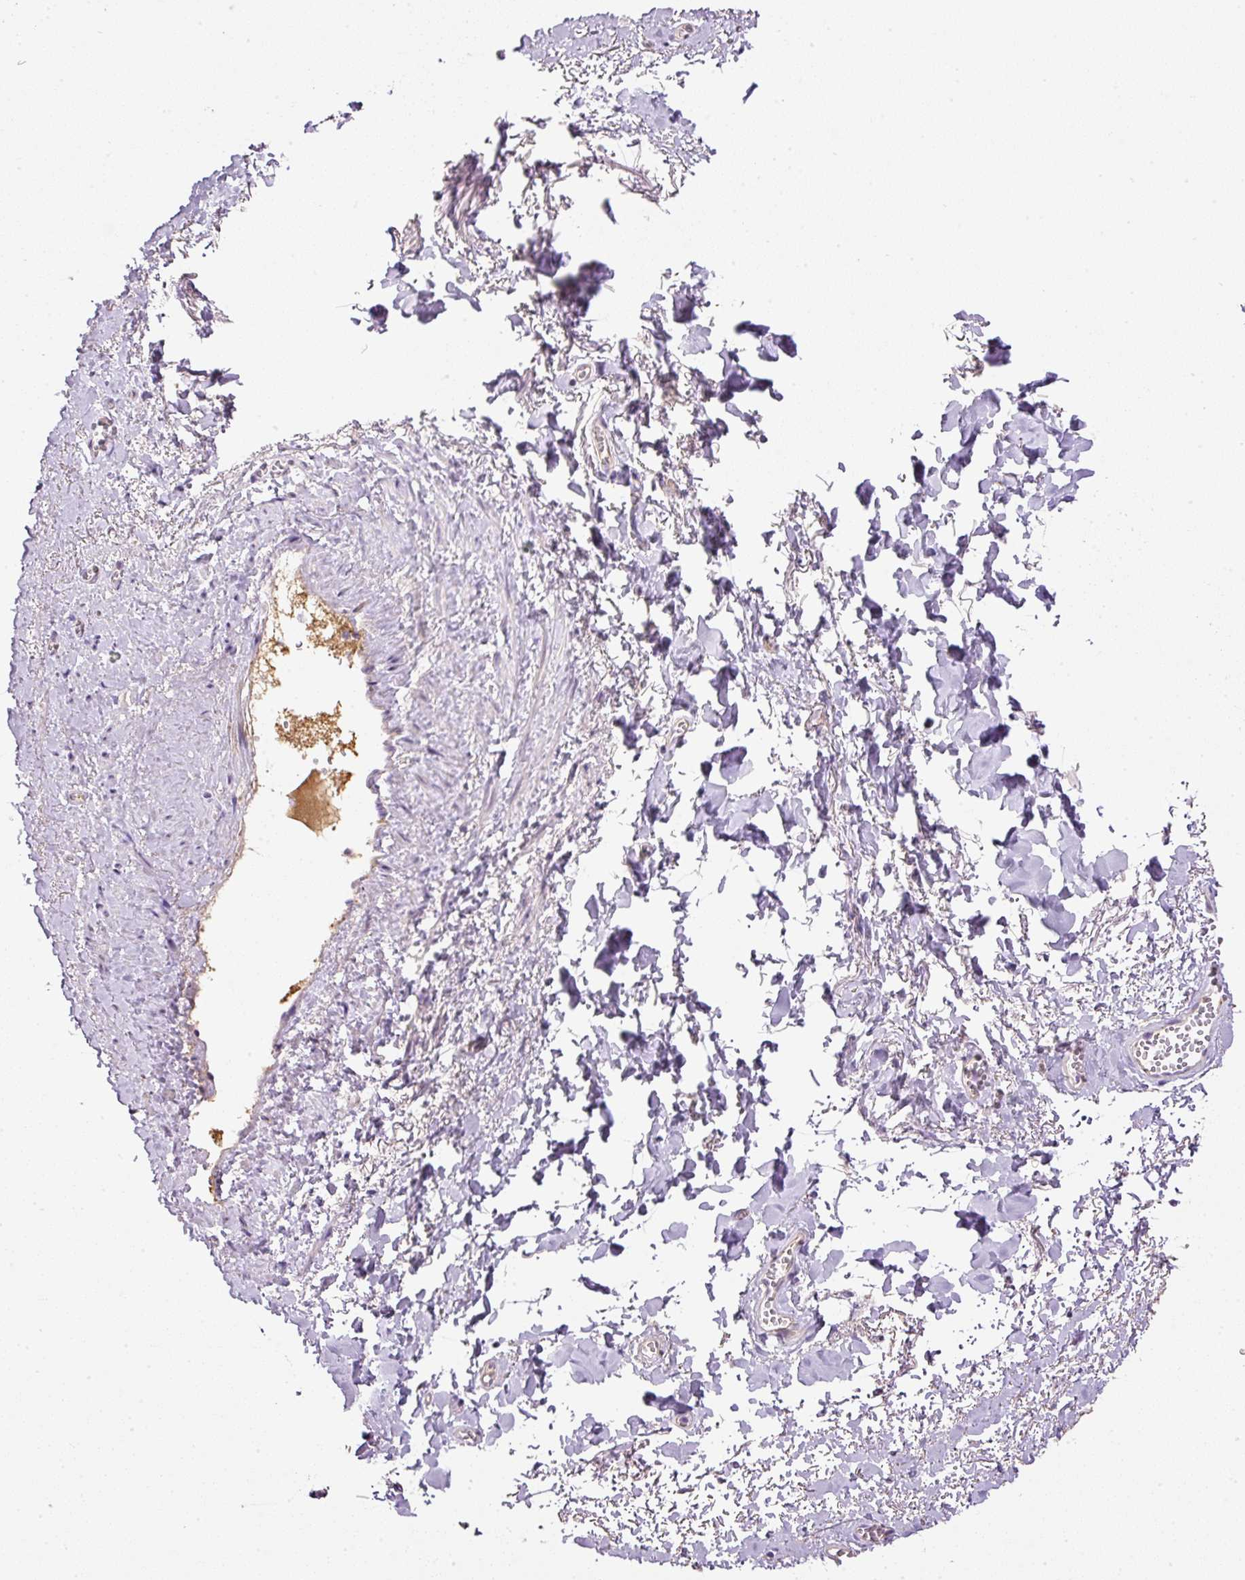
{"staining": {"intensity": "negative", "quantity": "none", "location": "none"}, "tissue": "adipose tissue", "cell_type": "Adipocytes", "image_type": "normal", "snomed": [{"axis": "morphology", "description": "Normal tissue, NOS"}, {"axis": "topography", "description": "Vulva"}, {"axis": "topography", "description": "Vagina"}, {"axis": "topography", "description": "Peripheral nerve tissue"}], "caption": "A photomicrograph of adipose tissue stained for a protein shows no brown staining in adipocytes. The staining was performed using DAB (3,3'-diaminobenzidine) to visualize the protein expression in brown, while the nuclei were stained in blue with hematoxylin (Magnification: 20x).", "gene": "KPNA5", "patient": {"sex": "female", "age": 66}}